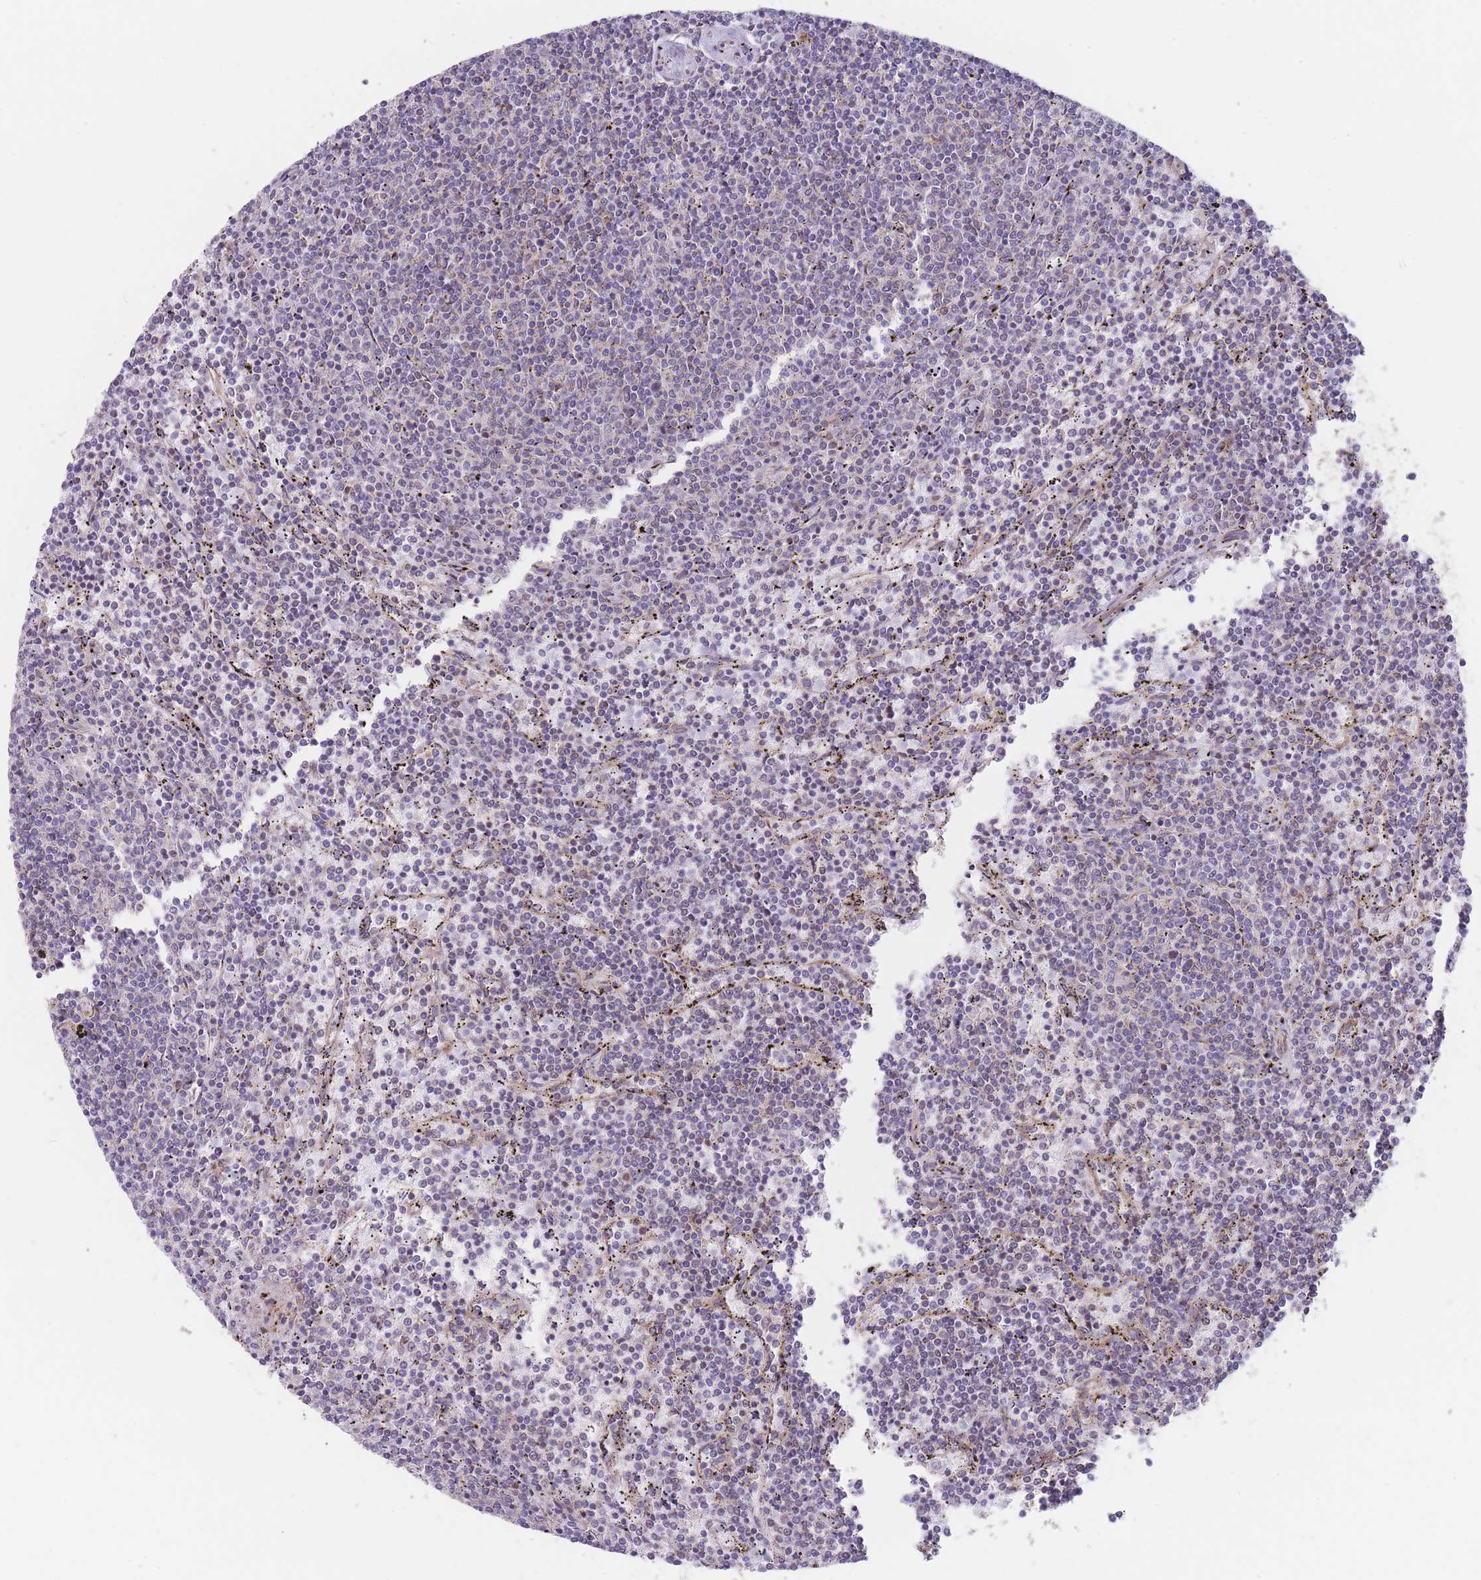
{"staining": {"intensity": "negative", "quantity": "none", "location": "none"}, "tissue": "lymphoma", "cell_type": "Tumor cells", "image_type": "cancer", "snomed": [{"axis": "morphology", "description": "Malignant lymphoma, non-Hodgkin's type, Low grade"}, {"axis": "topography", "description": "Spleen"}], "caption": "Human lymphoma stained for a protein using IHC reveals no positivity in tumor cells.", "gene": "AK9", "patient": {"sex": "female", "age": 50}}